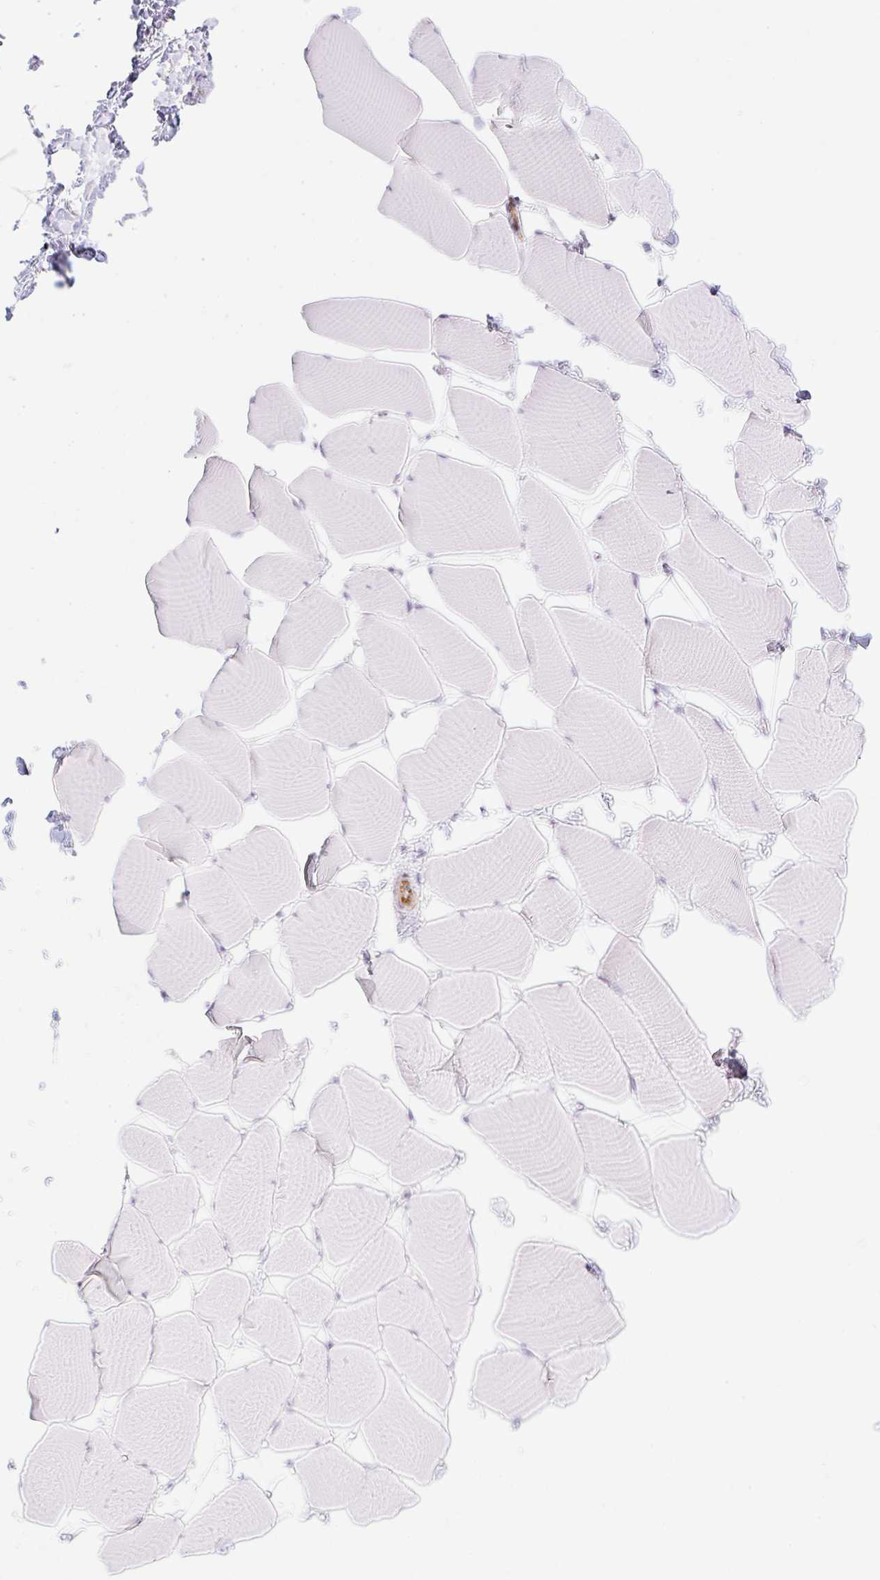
{"staining": {"intensity": "negative", "quantity": "none", "location": "none"}, "tissue": "skeletal muscle", "cell_type": "Myocytes", "image_type": "normal", "snomed": [{"axis": "morphology", "description": "Normal tissue, NOS"}, {"axis": "topography", "description": "Skeletal muscle"}], "caption": "Image shows no protein staining in myocytes of unremarkable skeletal muscle. The staining is performed using DAB brown chromogen with nuclei counter-stained in using hematoxylin.", "gene": "ZNF689", "patient": {"sex": "male", "age": 25}}